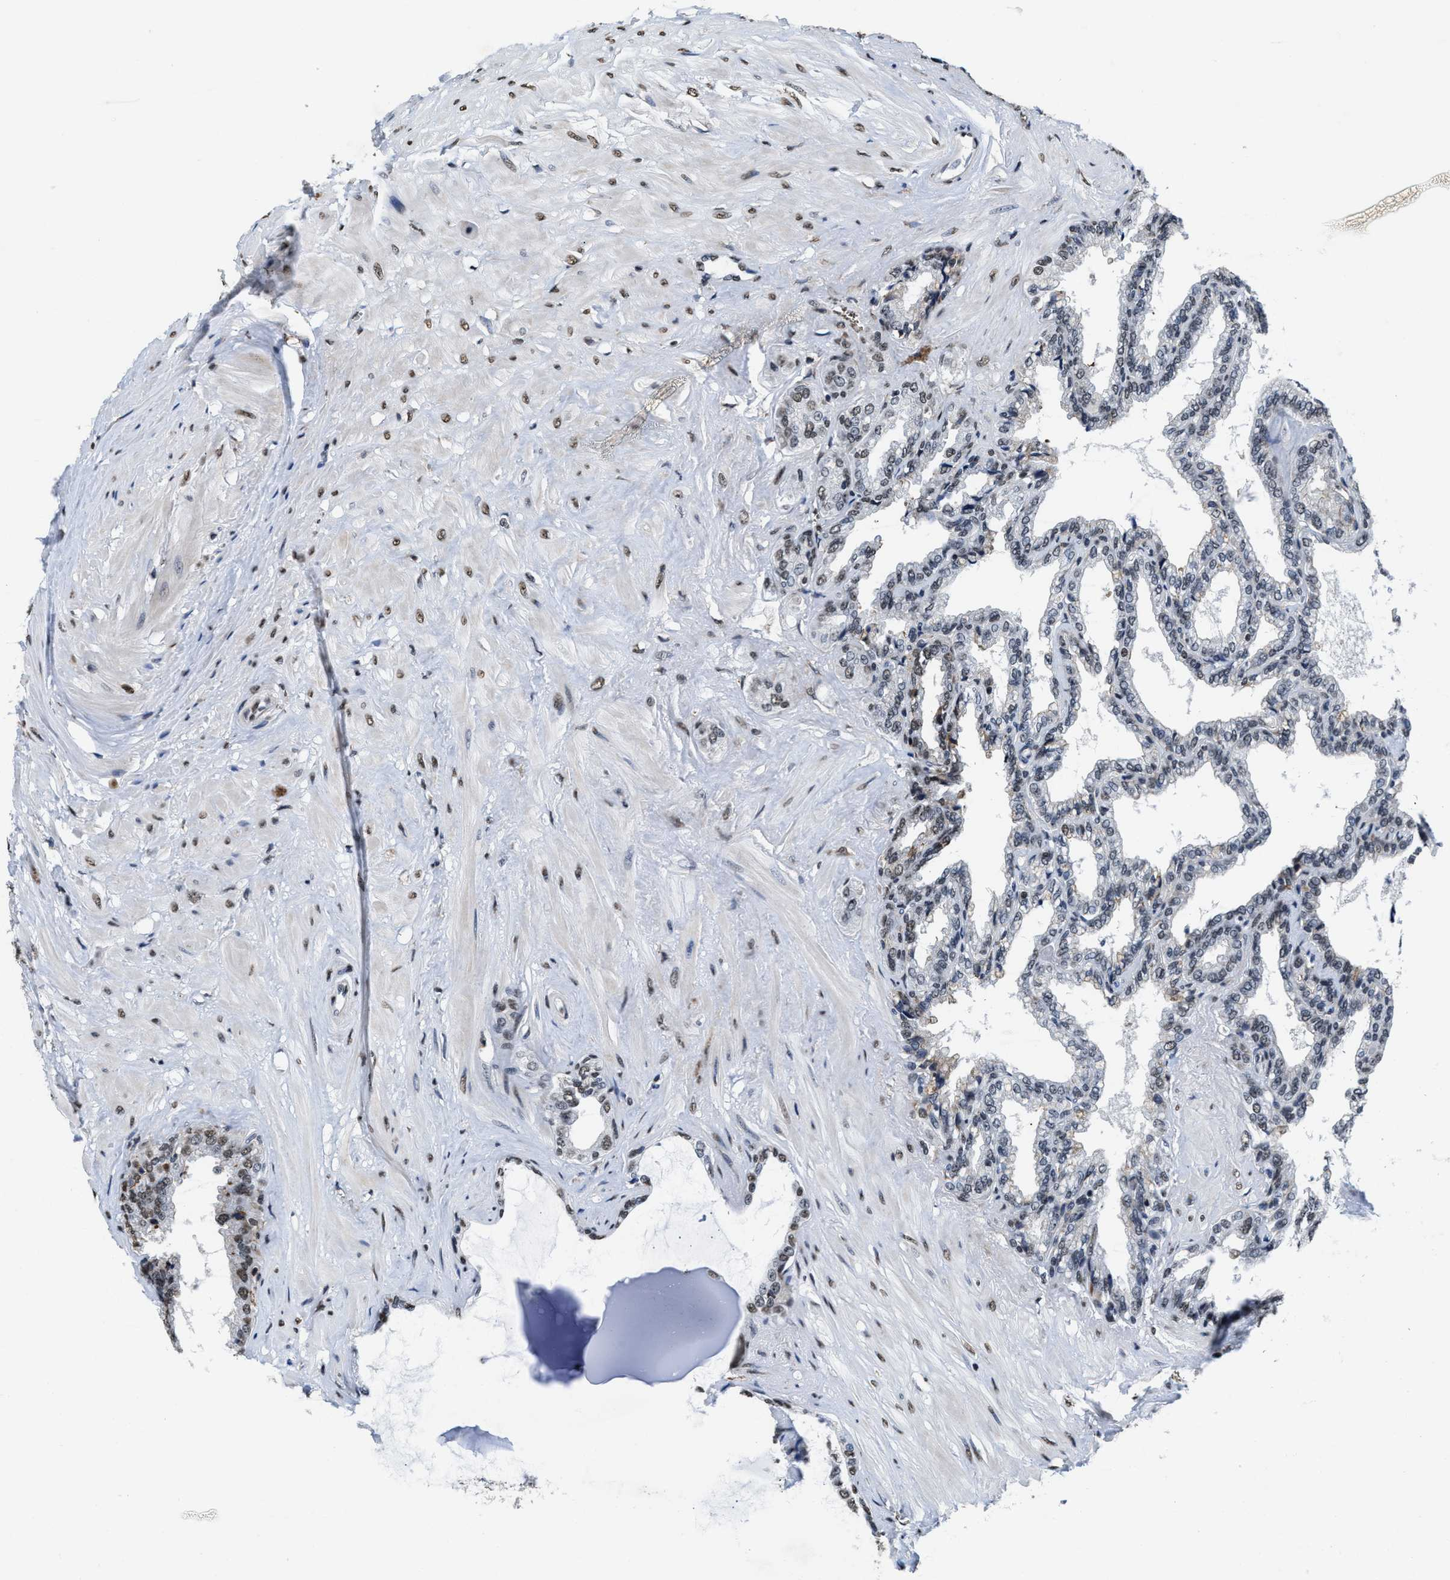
{"staining": {"intensity": "weak", "quantity": "25%-75%", "location": "nuclear"}, "tissue": "seminal vesicle", "cell_type": "Glandular cells", "image_type": "normal", "snomed": [{"axis": "morphology", "description": "Normal tissue, NOS"}, {"axis": "topography", "description": "Seminal veicle"}], "caption": "Immunohistochemistry (IHC) of benign seminal vesicle shows low levels of weak nuclear positivity in approximately 25%-75% of glandular cells.", "gene": "SUPT16H", "patient": {"sex": "male", "age": 46}}